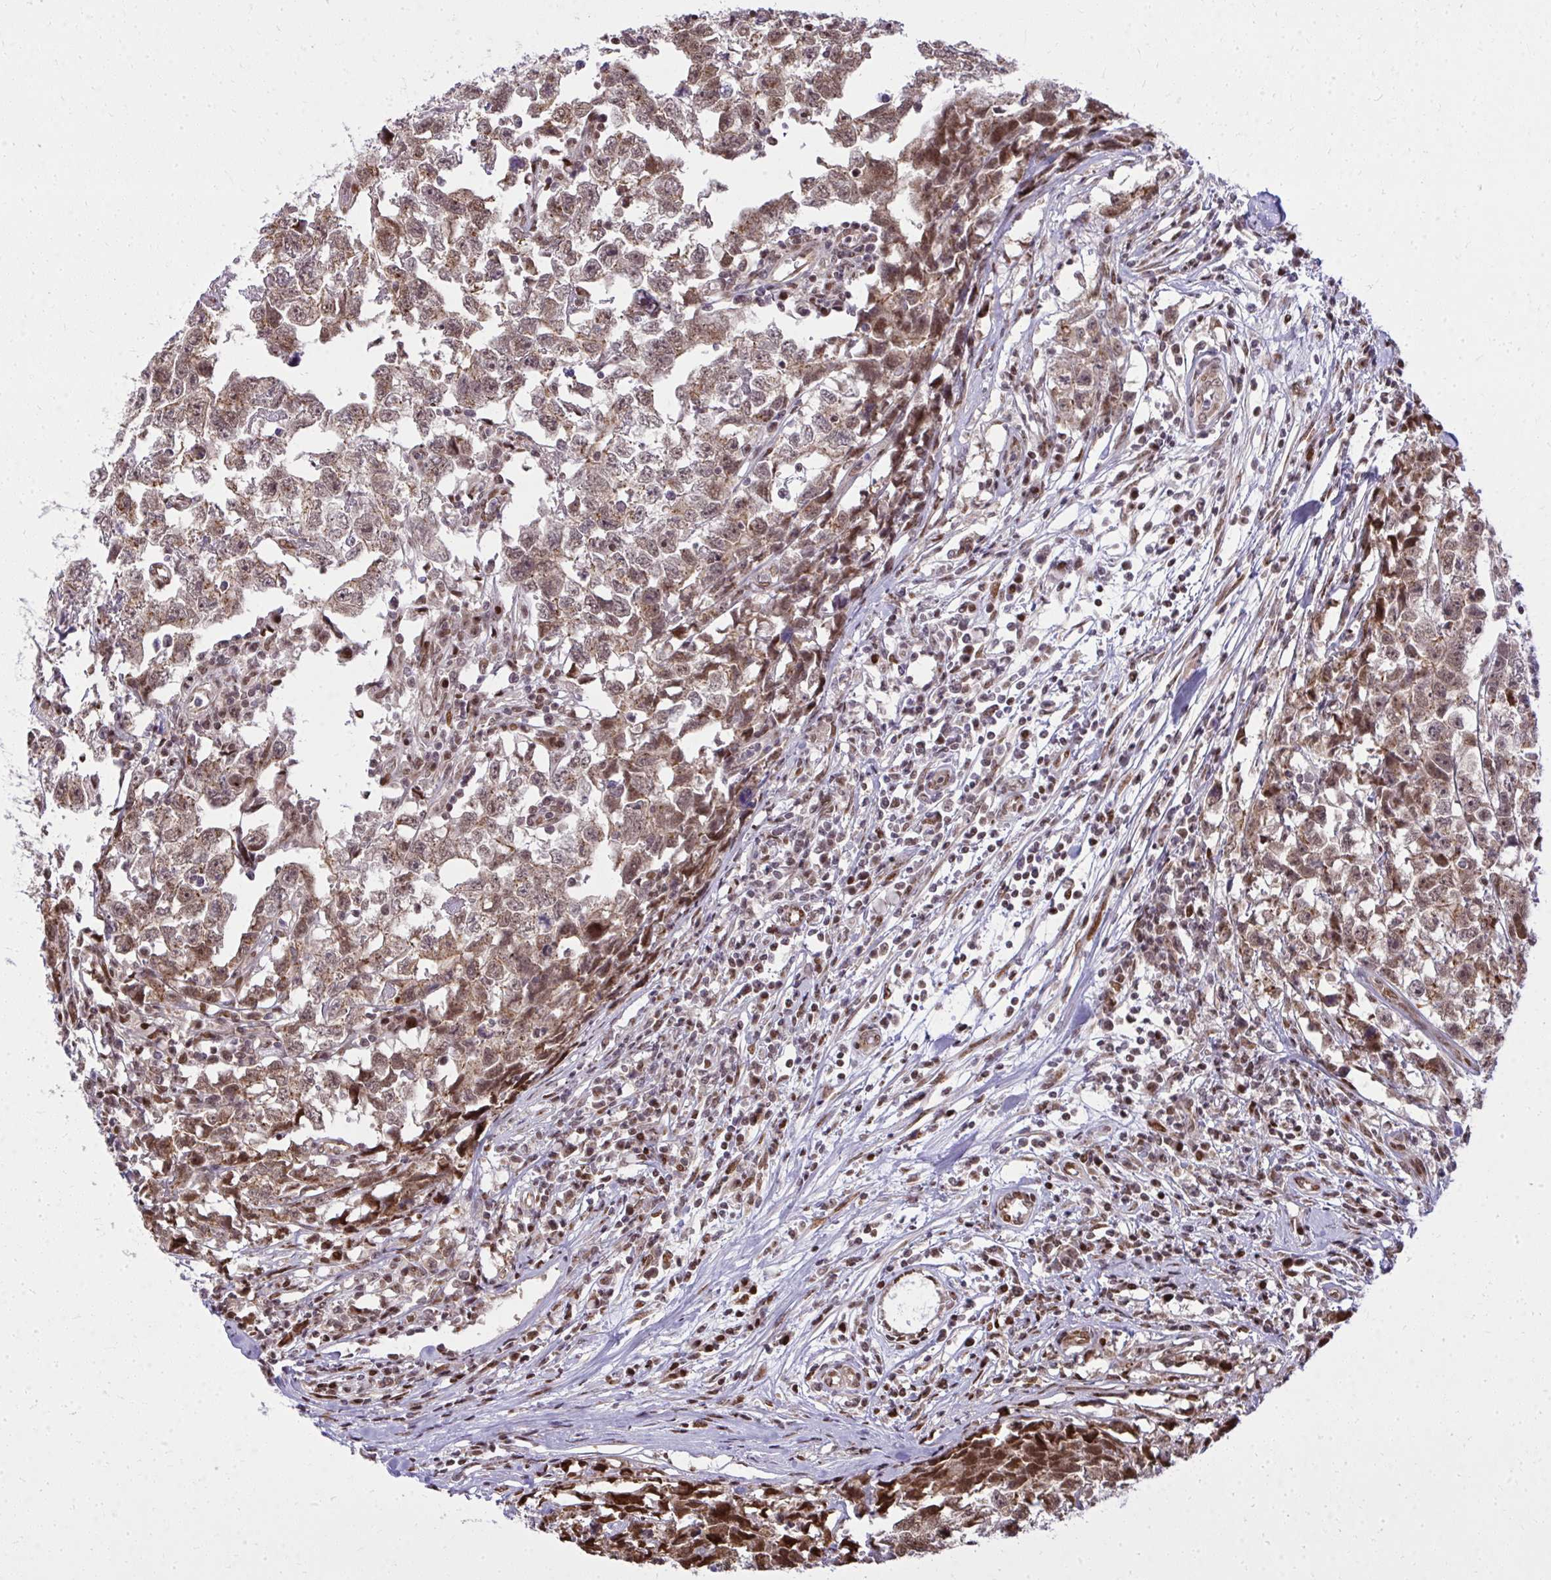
{"staining": {"intensity": "moderate", "quantity": ">75%", "location": "cytoplasmic/membranous,nuclear"}, "tissue": "testis cancer", "cell_type": "Tumor cells", "image_type": "cancer", "snomed": [{"axis": "morphology", "description": "Carcinoma, Embryonal, NOS"}, {"axis": "topography", "description": "Testis"}], "caption": "Protein expression analysis of testis cancer reveals moderate cytoplasmic/membranous and nuclear expression in approximately >75% of tumor cells. The staining was performed using DAB (3,3'-diaminobenzidine), with brown indicating positive protein expression. Nuclei are stained blue with hematoxylin.", "gene": "PIGY", "patient": {"sex": "male", "age": 22}}